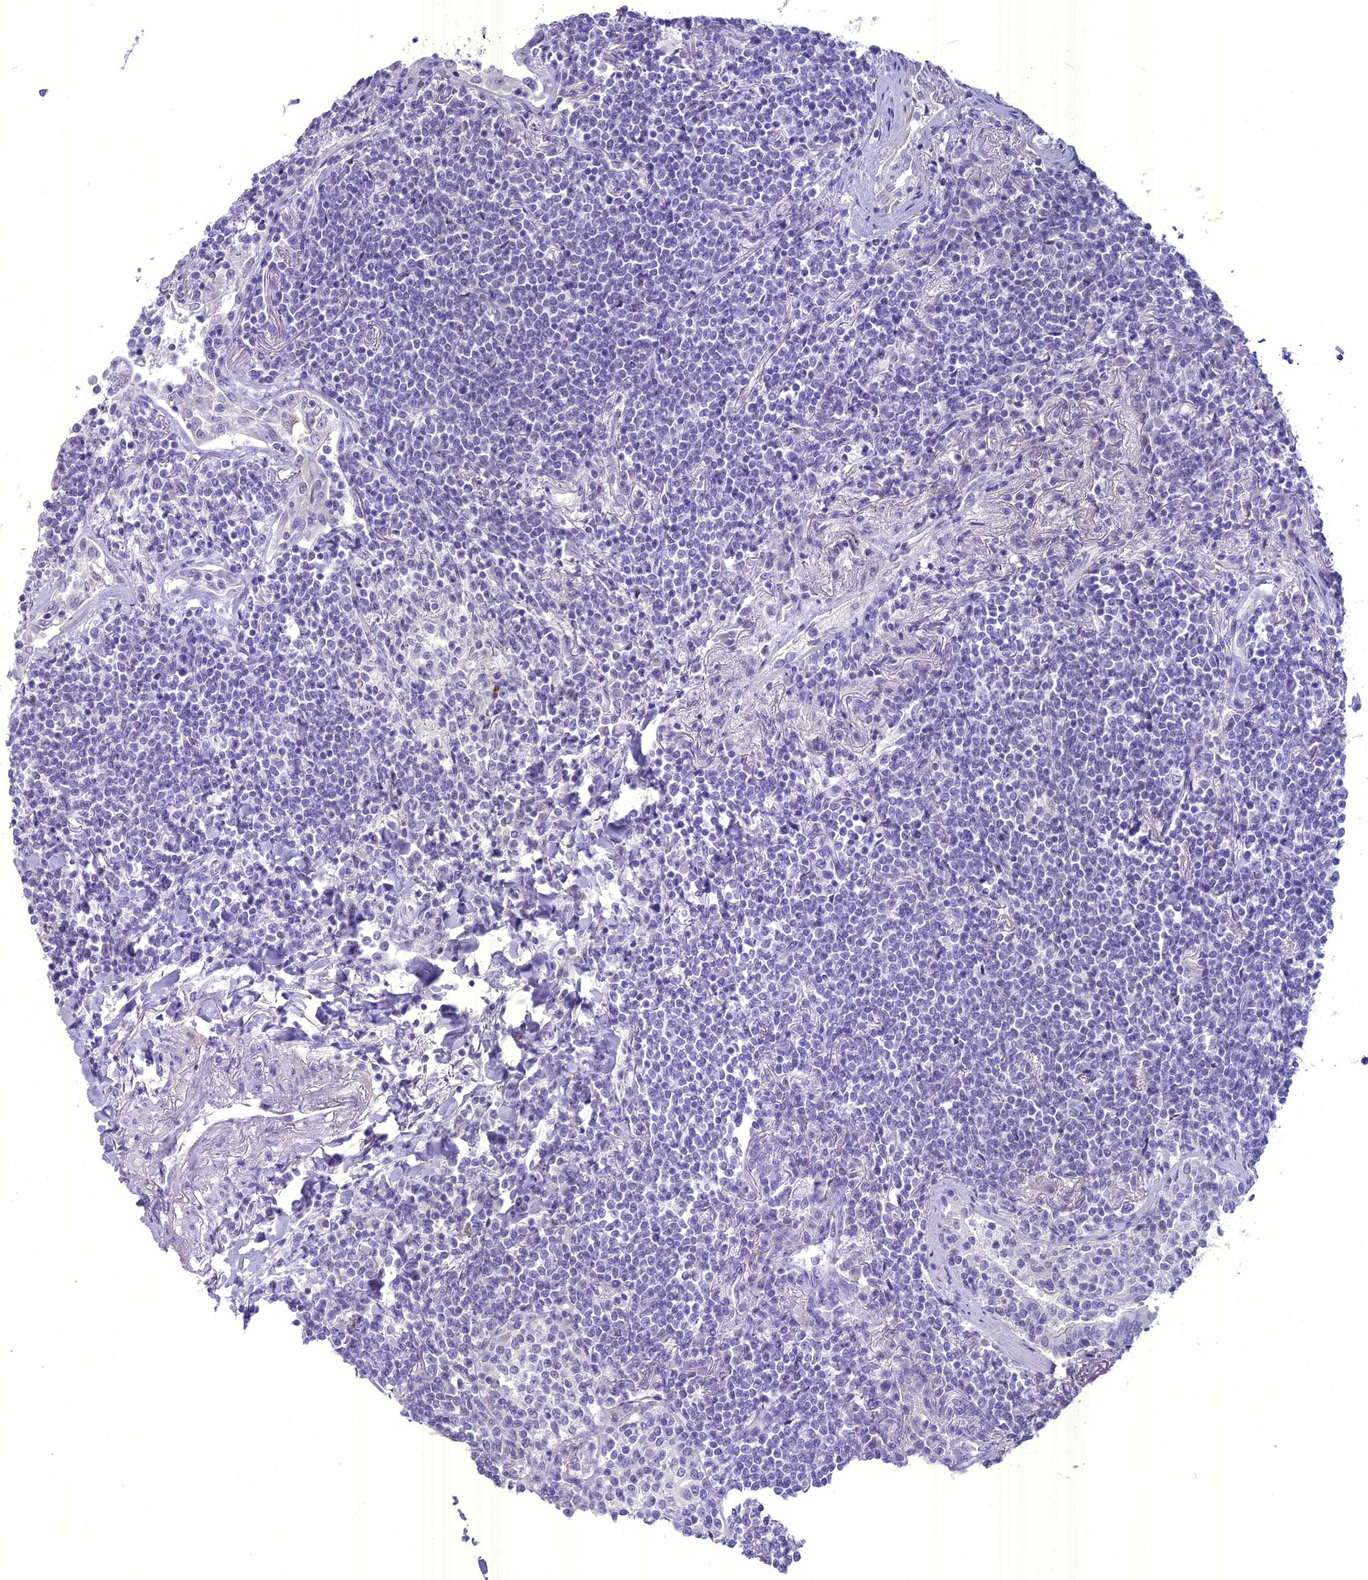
{"staining": {"intensity": "negative", "quantity": "none", "location": "none"}, "tissue": "lymphoma", "cell_type": "Tumor cells", "image_type": "cancer", "snomed": [{"axis": "morphology", "description": "Malignant lymphoma, non-Hodgkin's type, Low grade"}, {"axis": "topography", "description": "Lung"}], "caption": "The micrograph demonstrates no significant expression in tumor cells of malignant lymphoma, non-Hodgkin's type (low-grade).", "gene": "UNC80", "patient": {"sex": "female", "age": 71}}